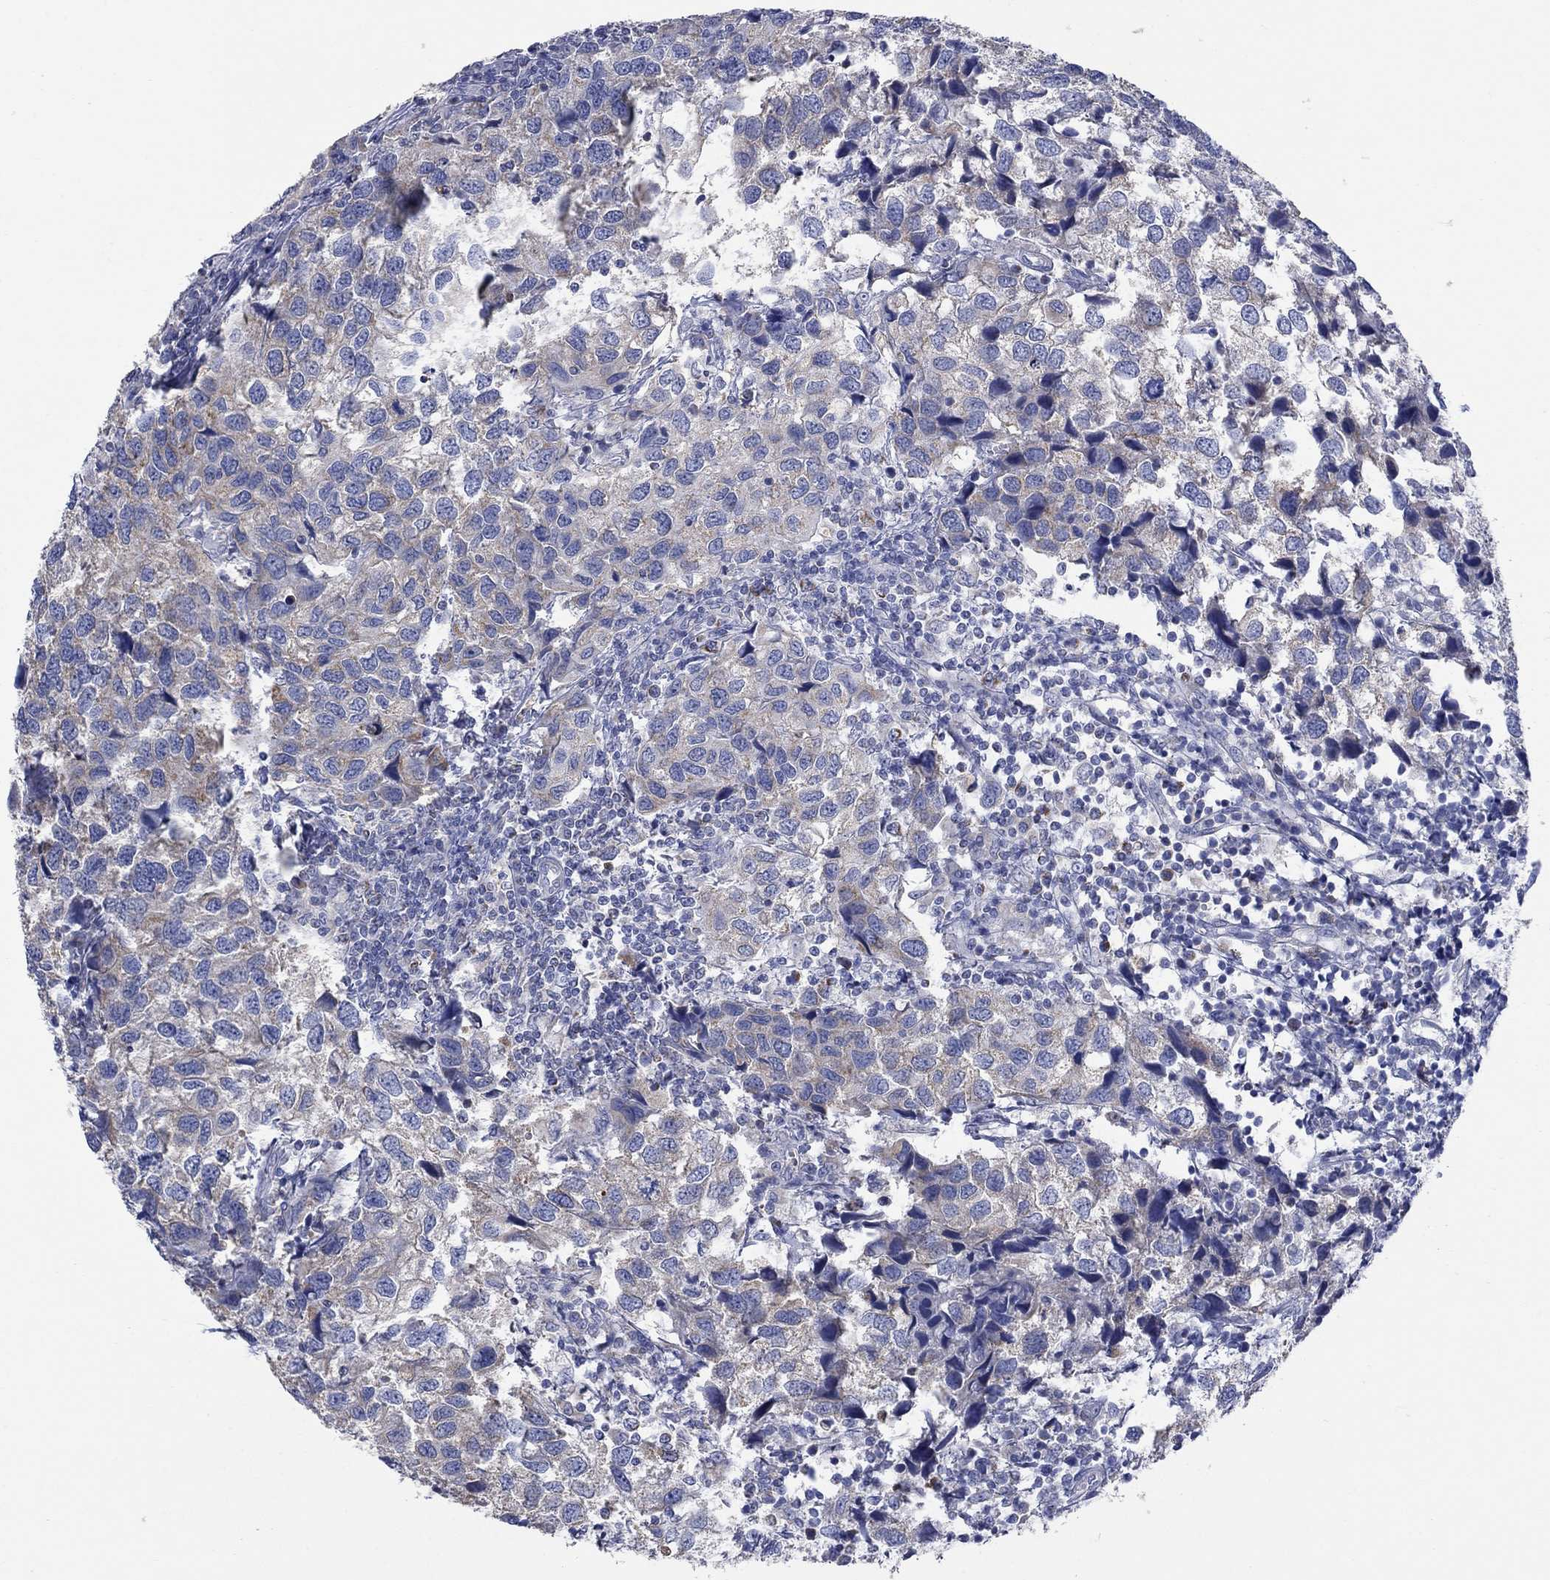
{"staining": {"intensity": "weak", "quantity": "<25%", "location": "cytoplasmic/membranous"}, "tissue": "urothelial cancer", "cell_type": "Tumor cells", "image_type": "cancer", "snomed": [{"axis": "morphology", "description": "Urothelial carcinoma, High grade"}, {"axis": "topography", "description": "Urinary bladder"}], "caption": "A high-resolution image shows immunohistochemistry (IHC) staining of urothelial cancer, which reveals no significant expression in tumor cells. (Brightfield microscopy of DAB IHC at high magnification).", "gene": "CLVS1", "patient": {"sex": "male", "age": 79}}